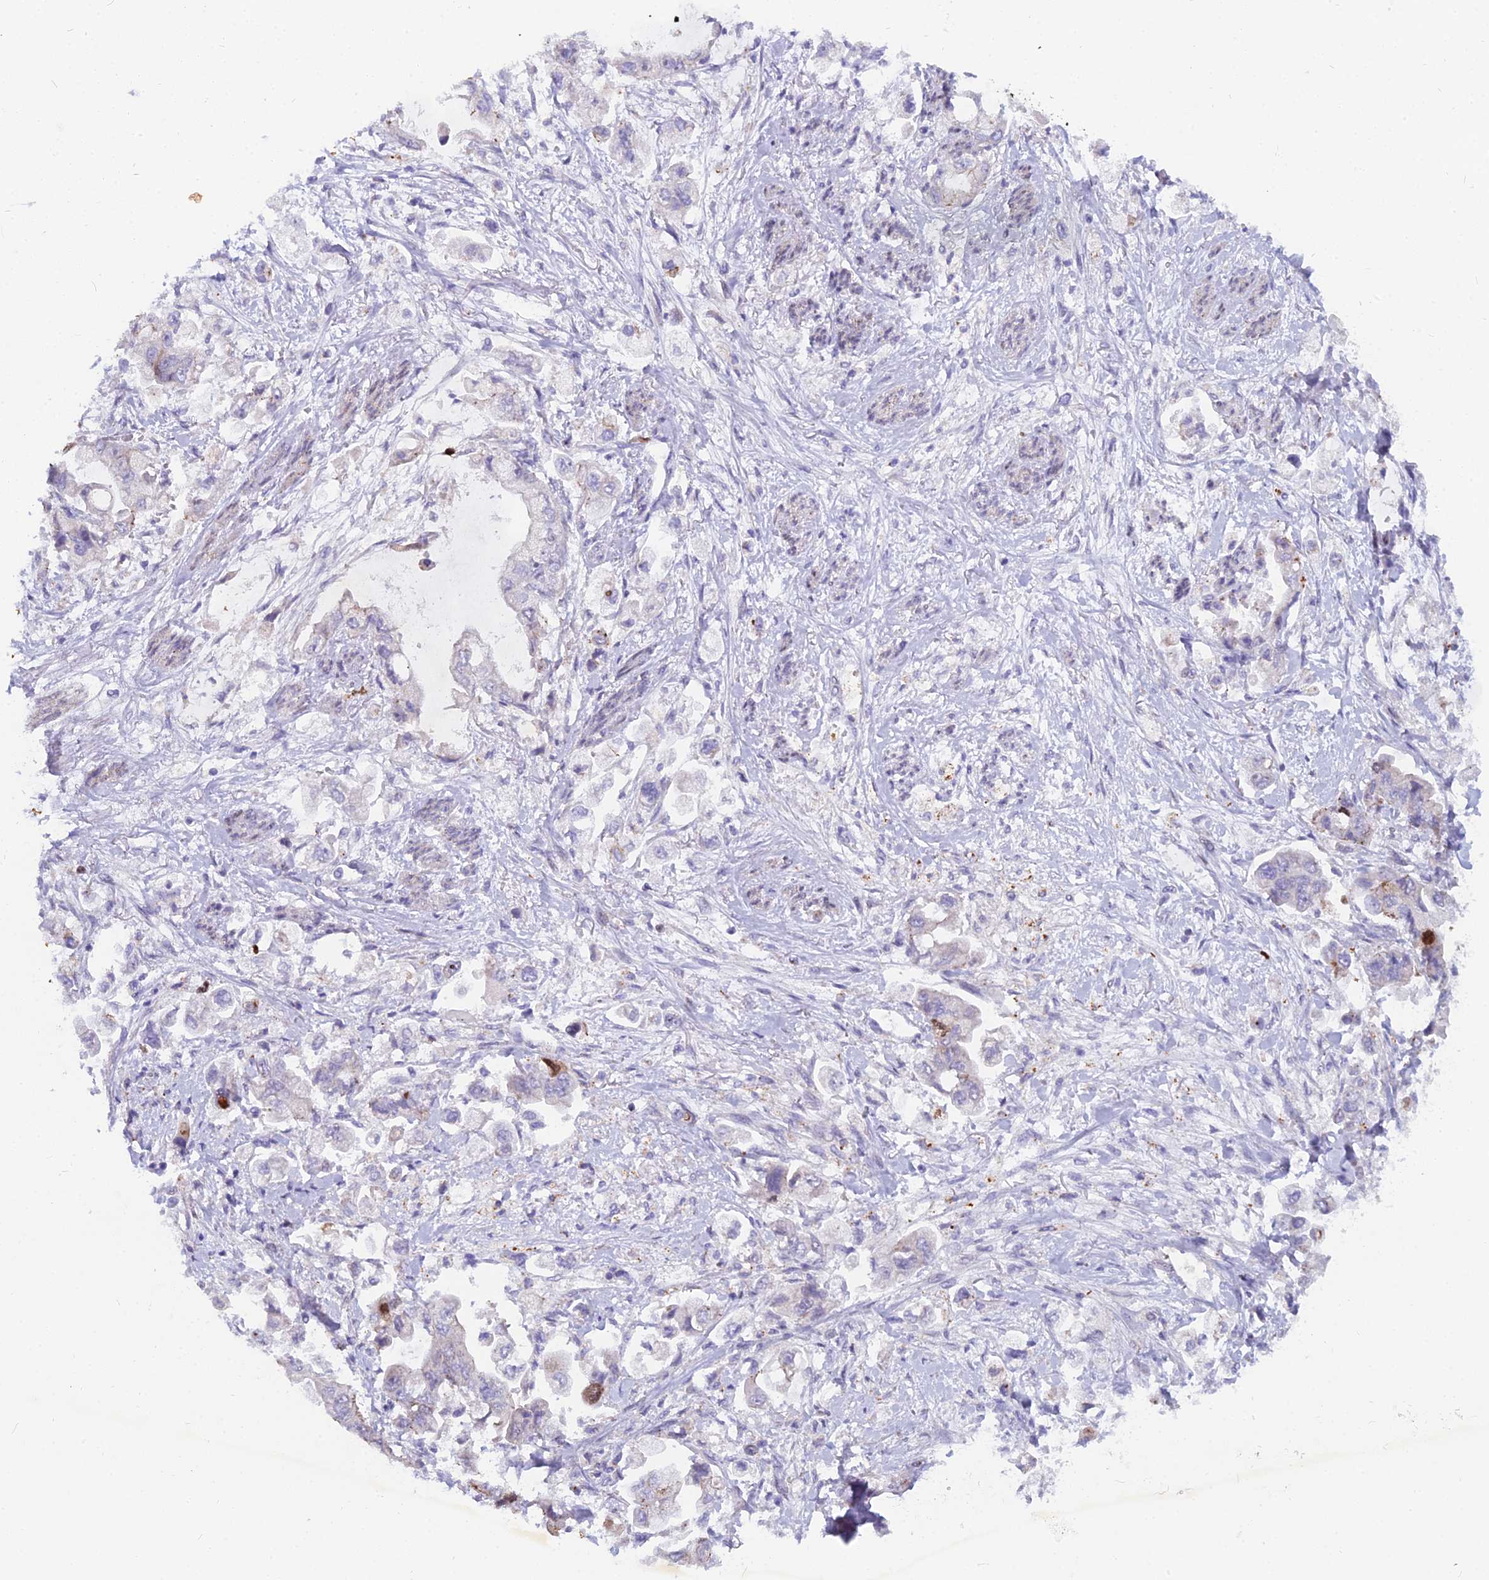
{"staining": {"intensity": "moderate", "quantity": "<25%", "location": "cytoplasmic/membranous,nuclear"}, "tissue": "stomach cancer", "cell_type": "Tumor cells", "image_type": "cancer", "snomed": [{"axis": "morphology", "description": "Adenocarcinoma, NOS"}, {"axis": "topography", "description": "Stomach"}], "caption": "Immunohistochemistry photomicrograph of neoplastic tissue: human stomach cancer stained using immunohistochemistry (IHC) exhibits low levels of moderate protein expression localized specifically in the cytoplasmic/membranous and nuclear of tumor cells, appearing as a cytoplasmic/membranous and nuclear brown color.", "gene": "NUSAP1", "patient": {"sex": "male", "age": 62}}